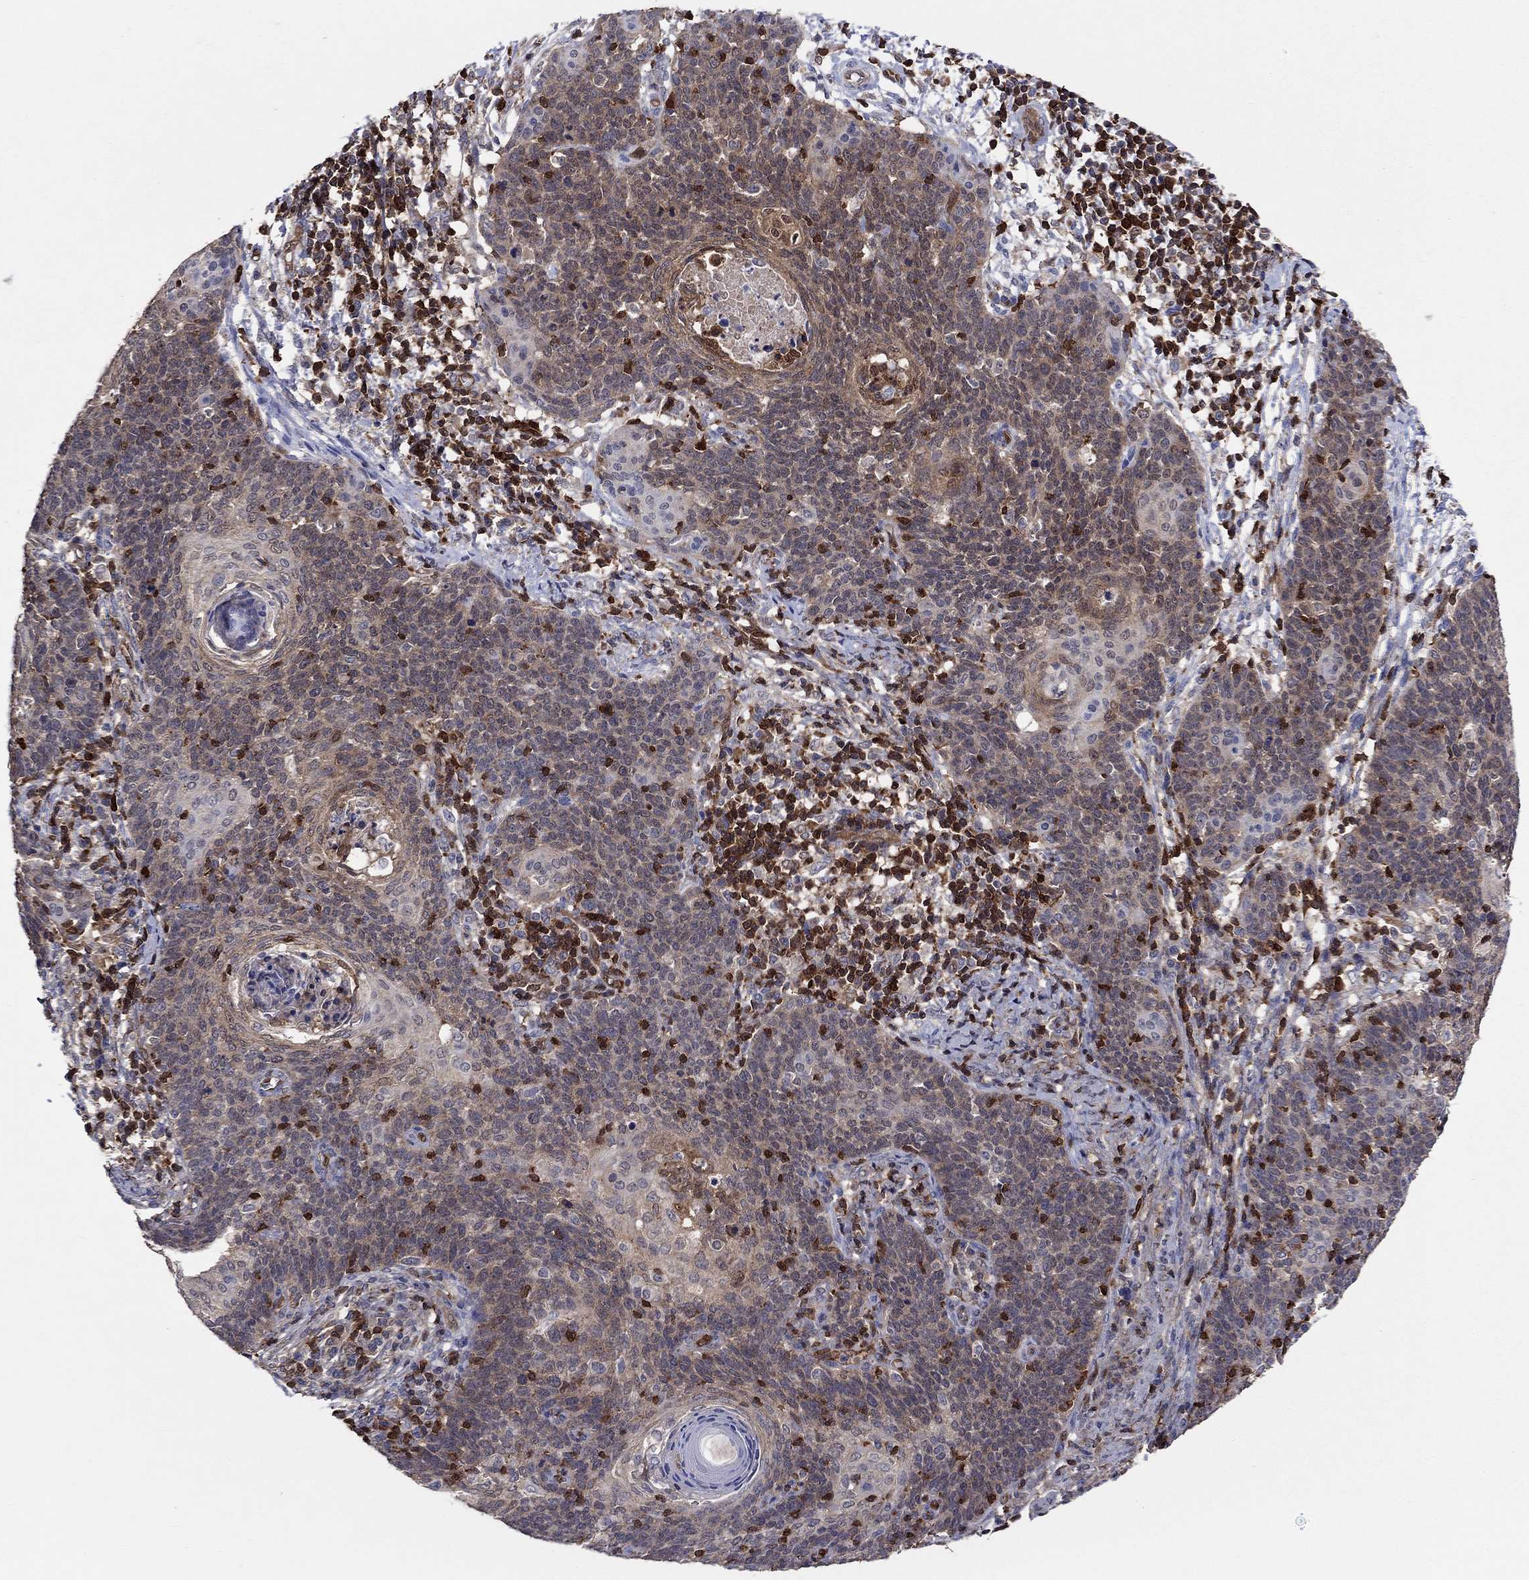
{"staining": {"intensity": "weak", "quantity": "25%-75%", "location": "cytoplasmic/membranous"}, "tissue": "cervical cancer", "cell_type": "Tumor cells", "image_type": "cancer", "snomed": [{"axis": "morphology", "description": "Squamous cell carcinoma, NOS"}, {"axis": "topography", "description": "Cervix"}], "caption": "Protein expression analysis of human squamous cell carcinoma (cervical) reveals weak cytoplasmic/membranous expression in about 25%-75% of tumor cells. Immunohistochemistry stains the protein of interest in brown and the nuclei are stained blue.", "gene": "AGFG2", "patient": {"sex": "female", "age": 39}}